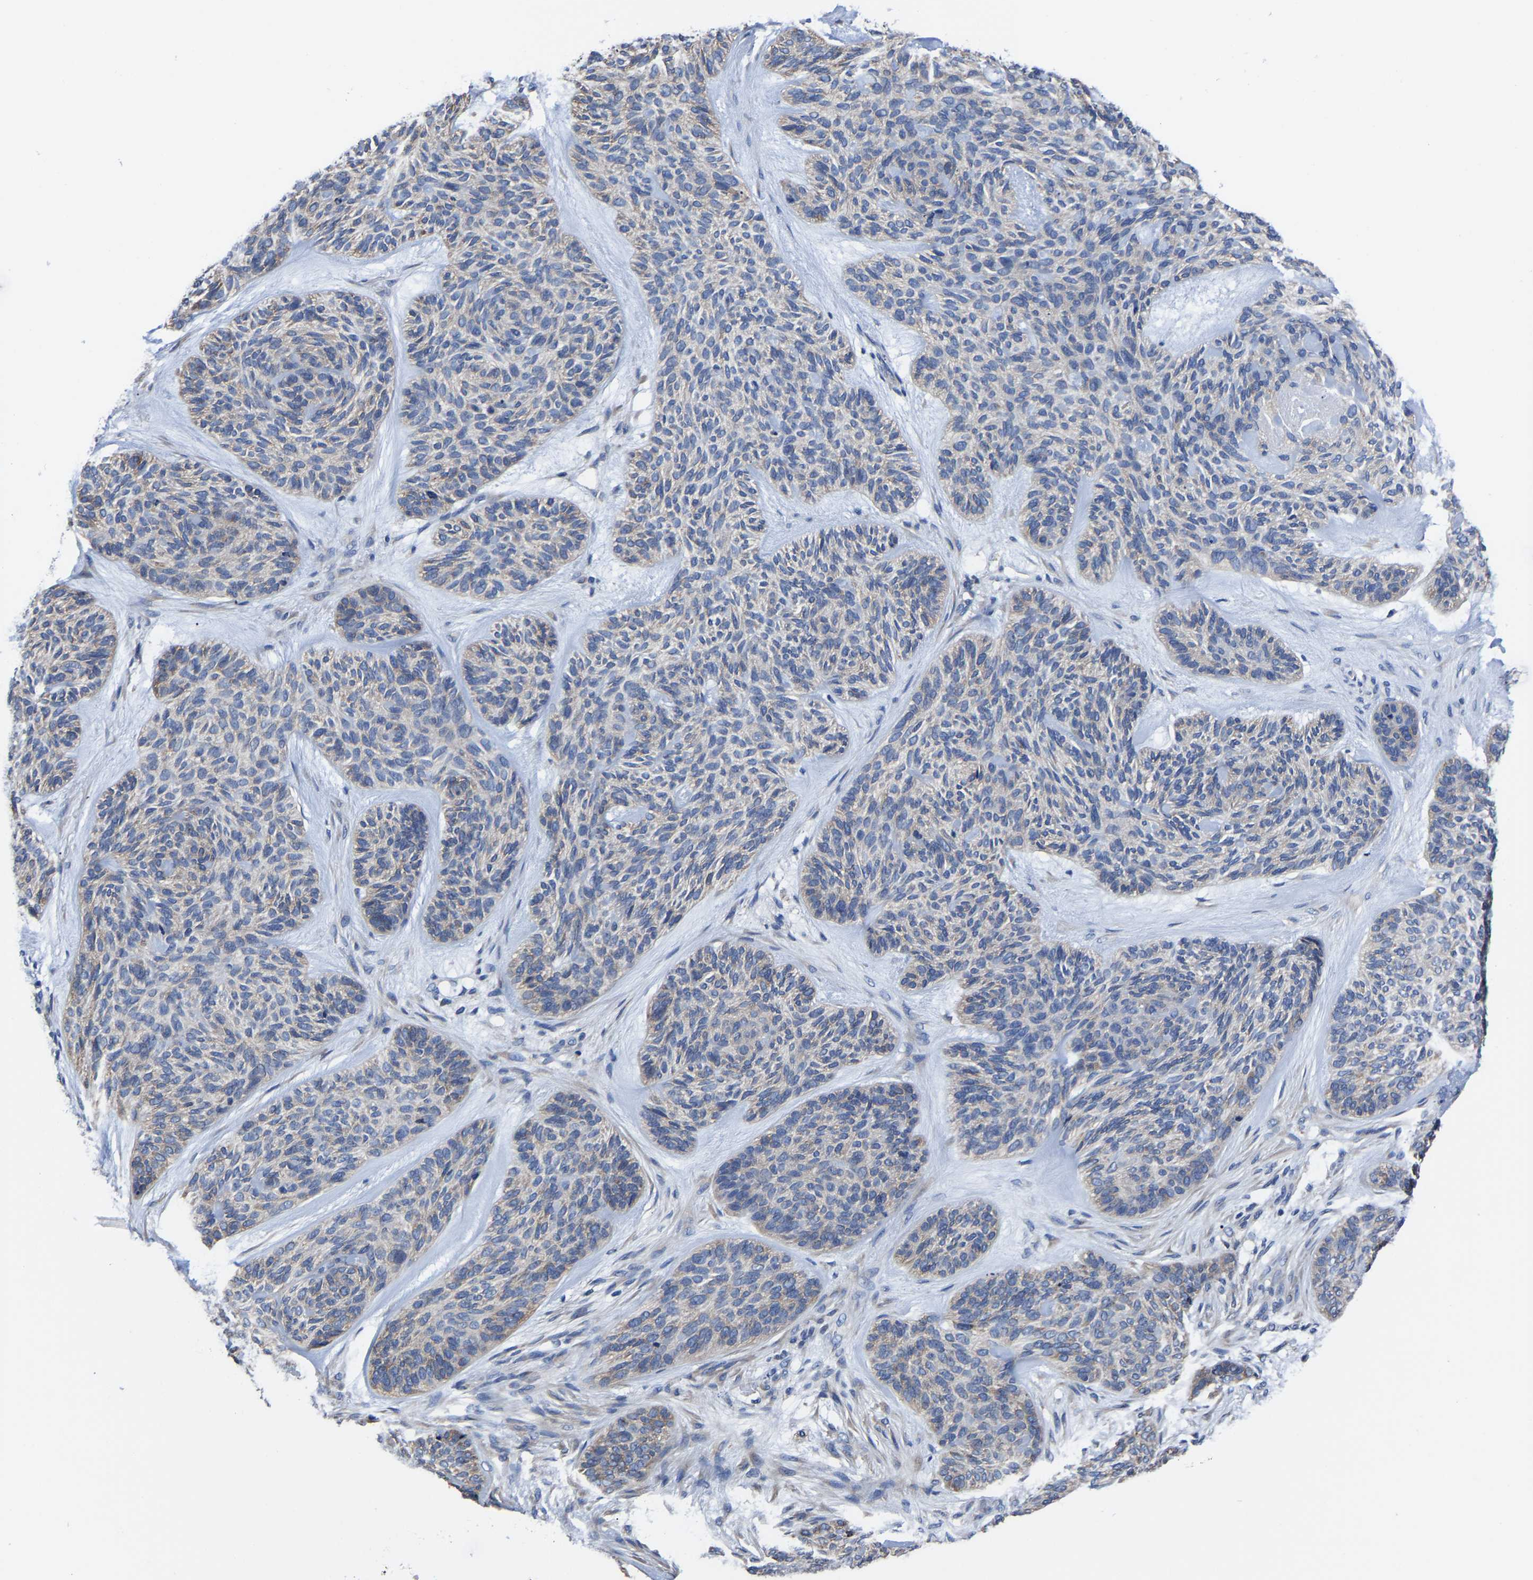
{"staining": {"intensity": "weak", "quantity": "<25%", "location": "cytoplasmic/membranous"}, "tissue": "skin cancer", "cell_type": "Tumor cells", "image_type": "cancer", "snomed": [{"axis": "morphology", "description": "Basal cell carcinoma"}, {"axis": "topography", "description": "Skin"}], "caption": "Immunohistochemistry photomicrograph of skin basal cell carcinoma stained for a protein (brown), which exhibits no expression in tumor cells.", "gene": "SRPK2", "patient": {"sex": "male", "age": 55}}